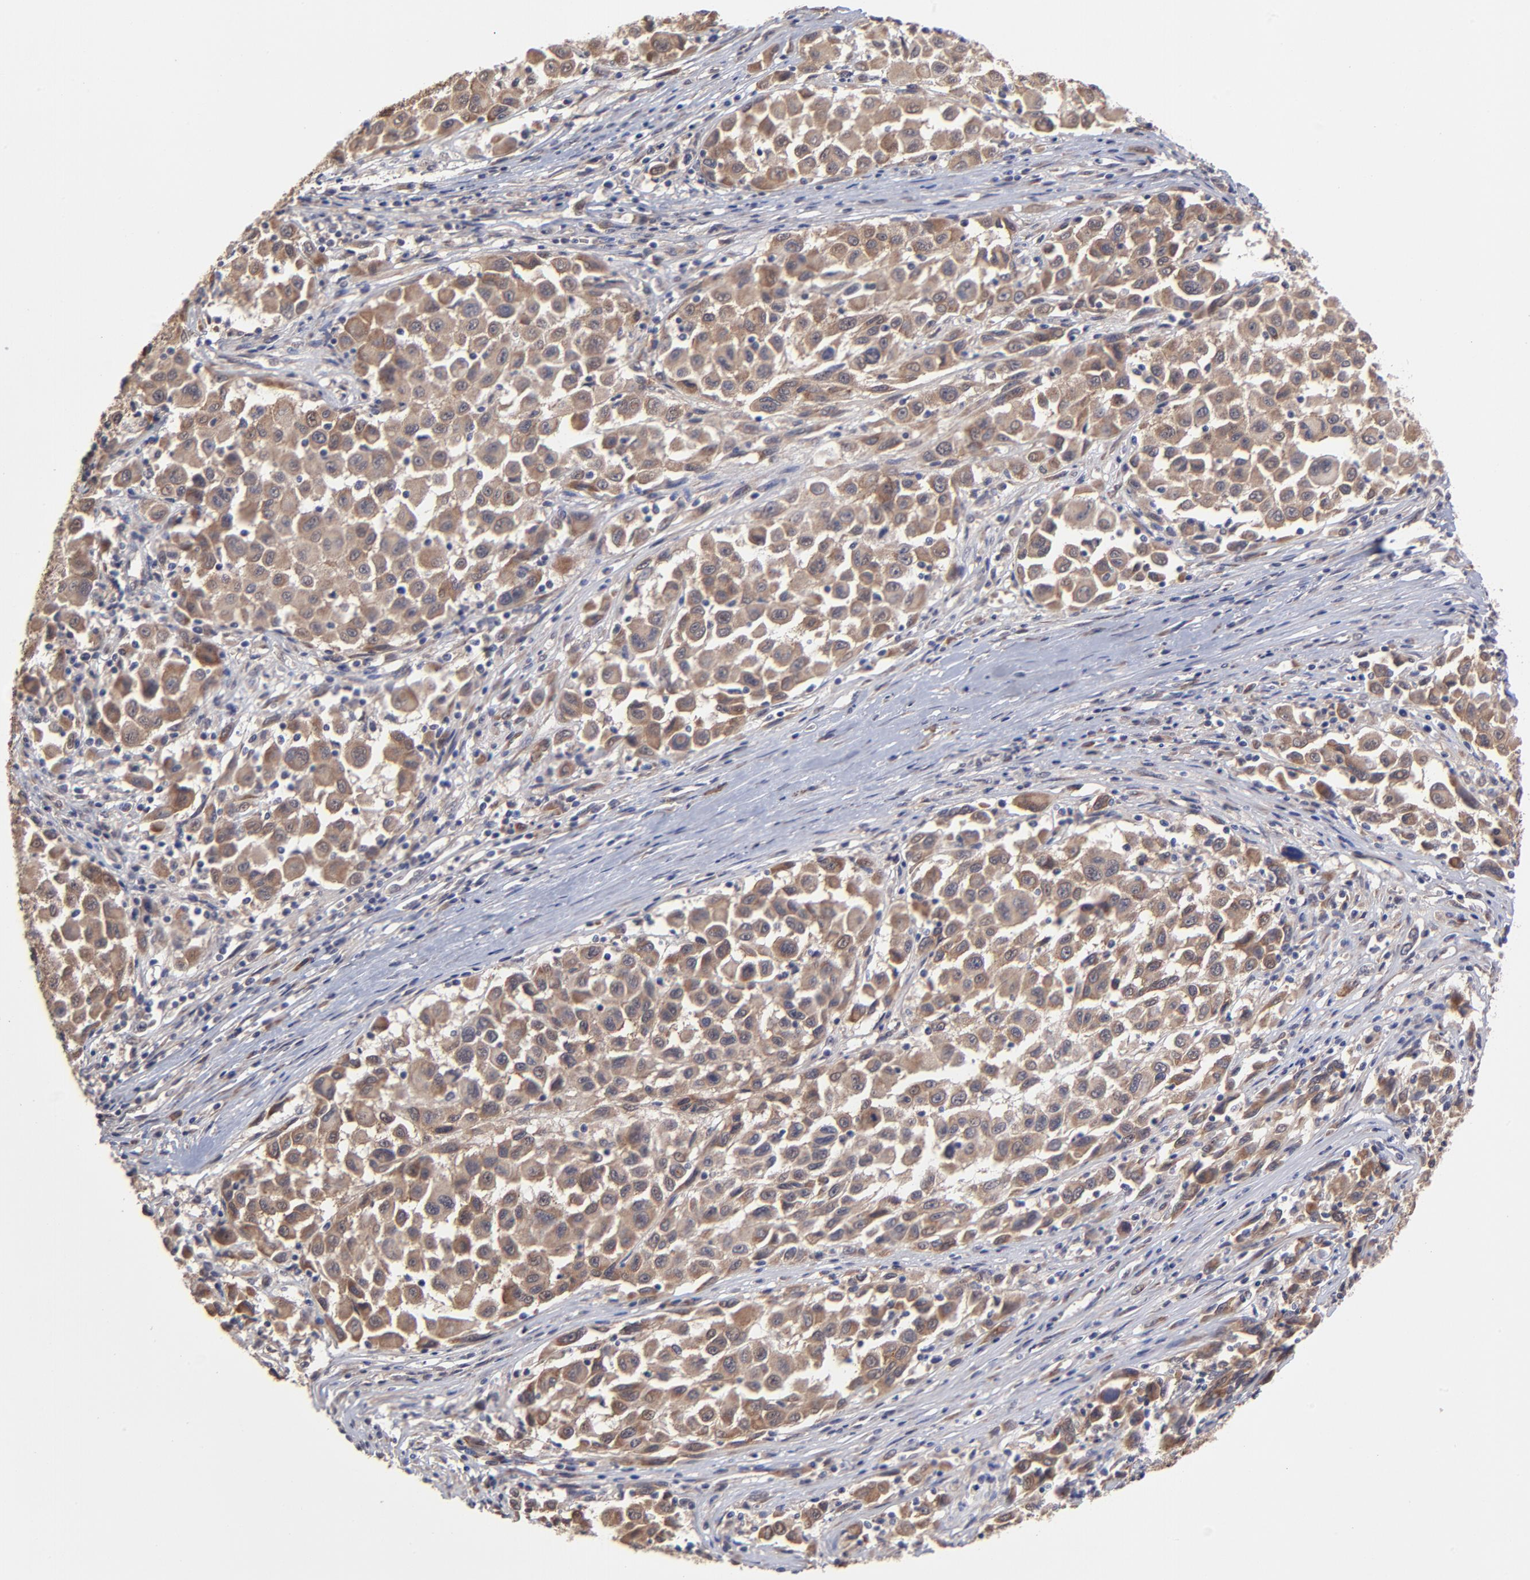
{"staining": {"intensity": "moderate", "quantity": ">75%", "location": "cytoplasmic/membranous"}, "tissue": "melanoma", "cell_type": "Tumor cells", "image_type": "cancer", "snomed": [{"axis": "morphology", "description": "Malignant melanoma, Metastatic site"}, {"axis": "topography", "description": "Lymph node"}], "caption": "Immunohistochemical staining of human malignant melanoma (metastatic site) exhibits medium levels of moderate cytoplasmic/membranous expression in about >75% of tumor cells.", "gene": "CHL1", "patient": {"sex": "male", "age": 61}}